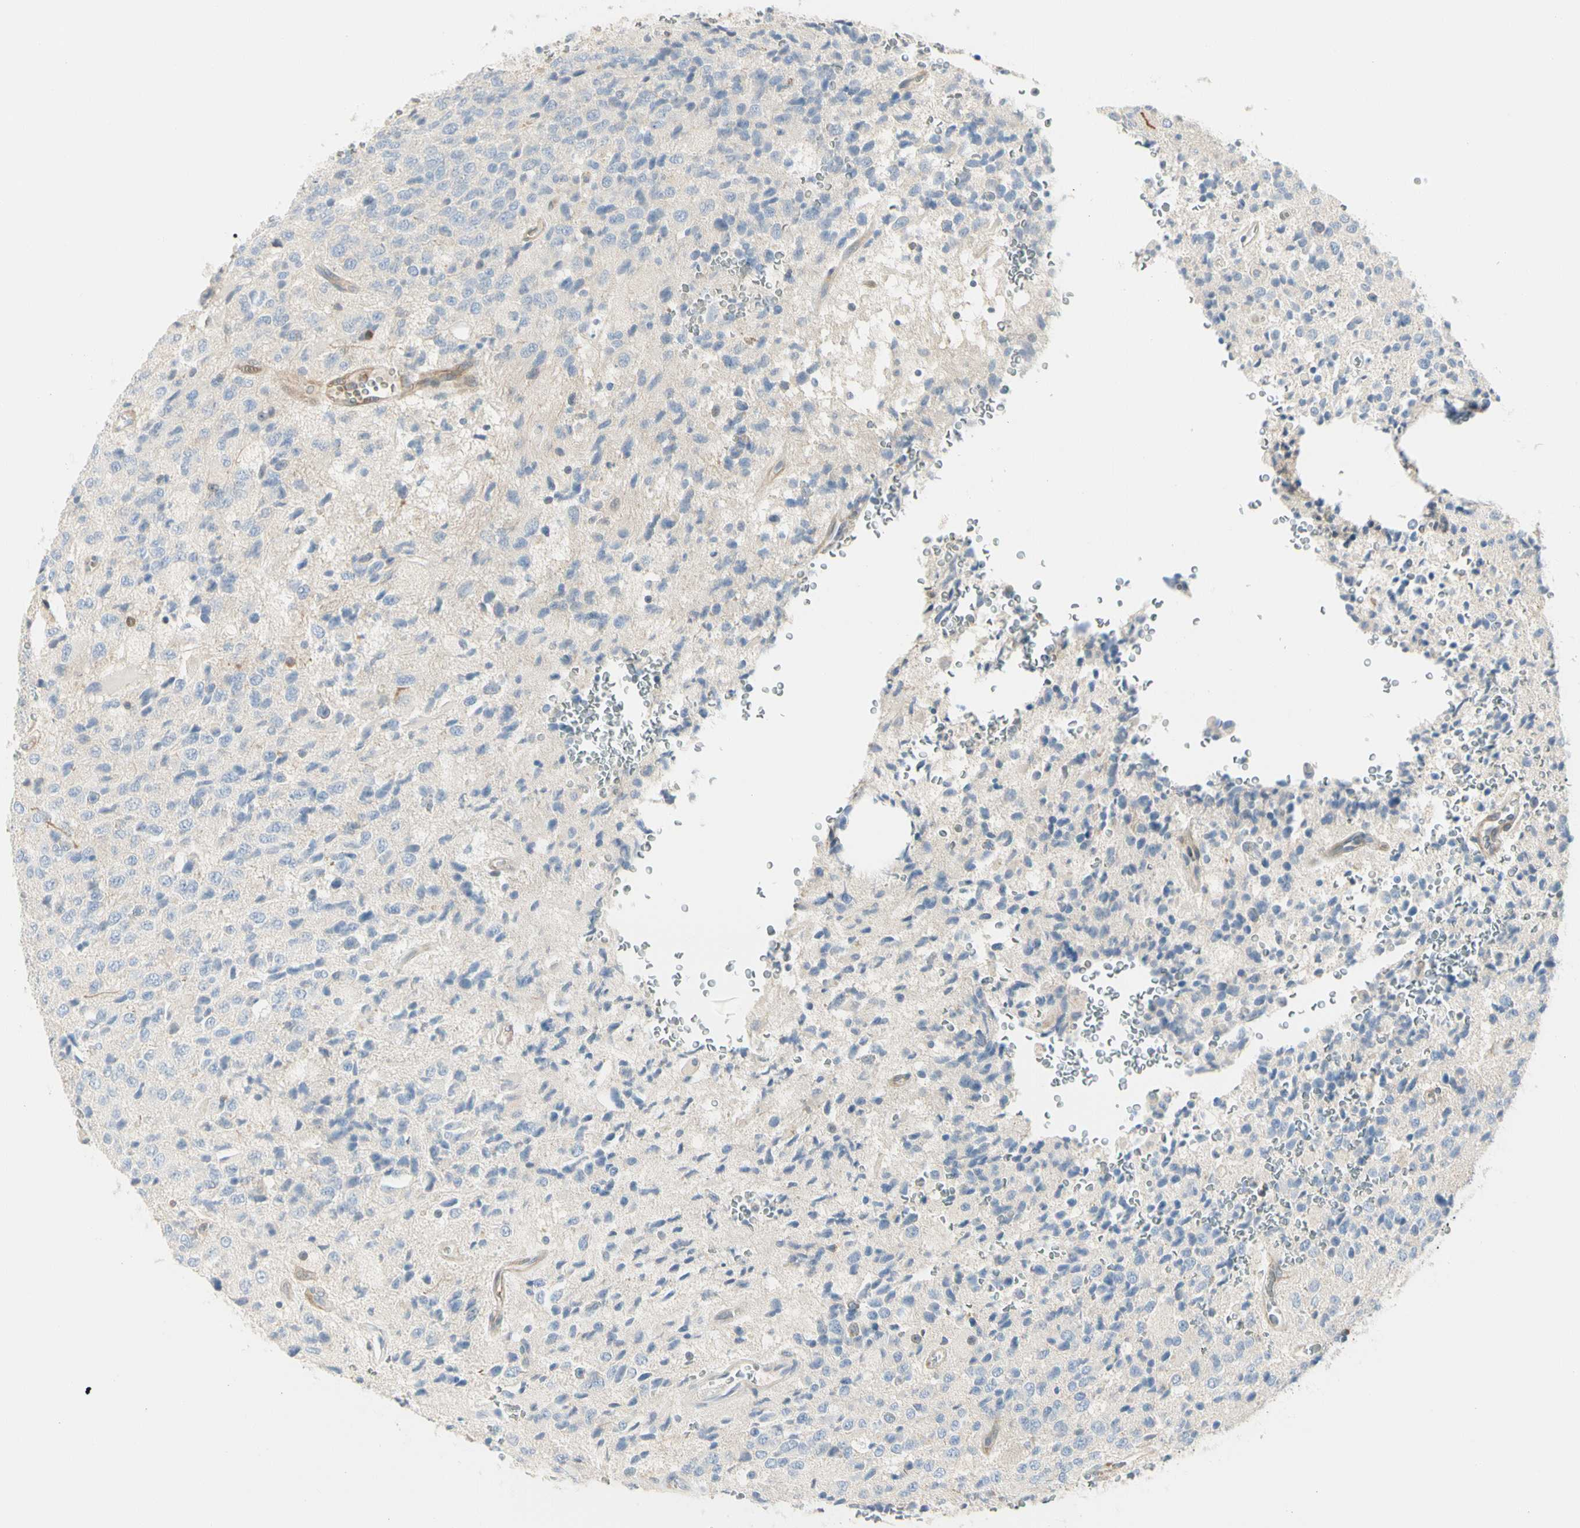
{"staining": {"intensity": "negative", "quantity": "none", "location": "none"}, "tissue": "glioma", "cell_type": "Tumor cells", "image_type": "cancer", "snomed": [{"axis": "morphology", "description": "Glioma, malignant, High grade"}, {"axis": "topography", "description": "pancreas cauda"}], "caption": "There is no significant positivity in tumor cells of glioma. (DAB (3,3'-diaminobenzidine) immunohistochemistry (IHC), high magnification).", "gene": "NFKB2", "patient": {"sex": "male", "age": 60}}